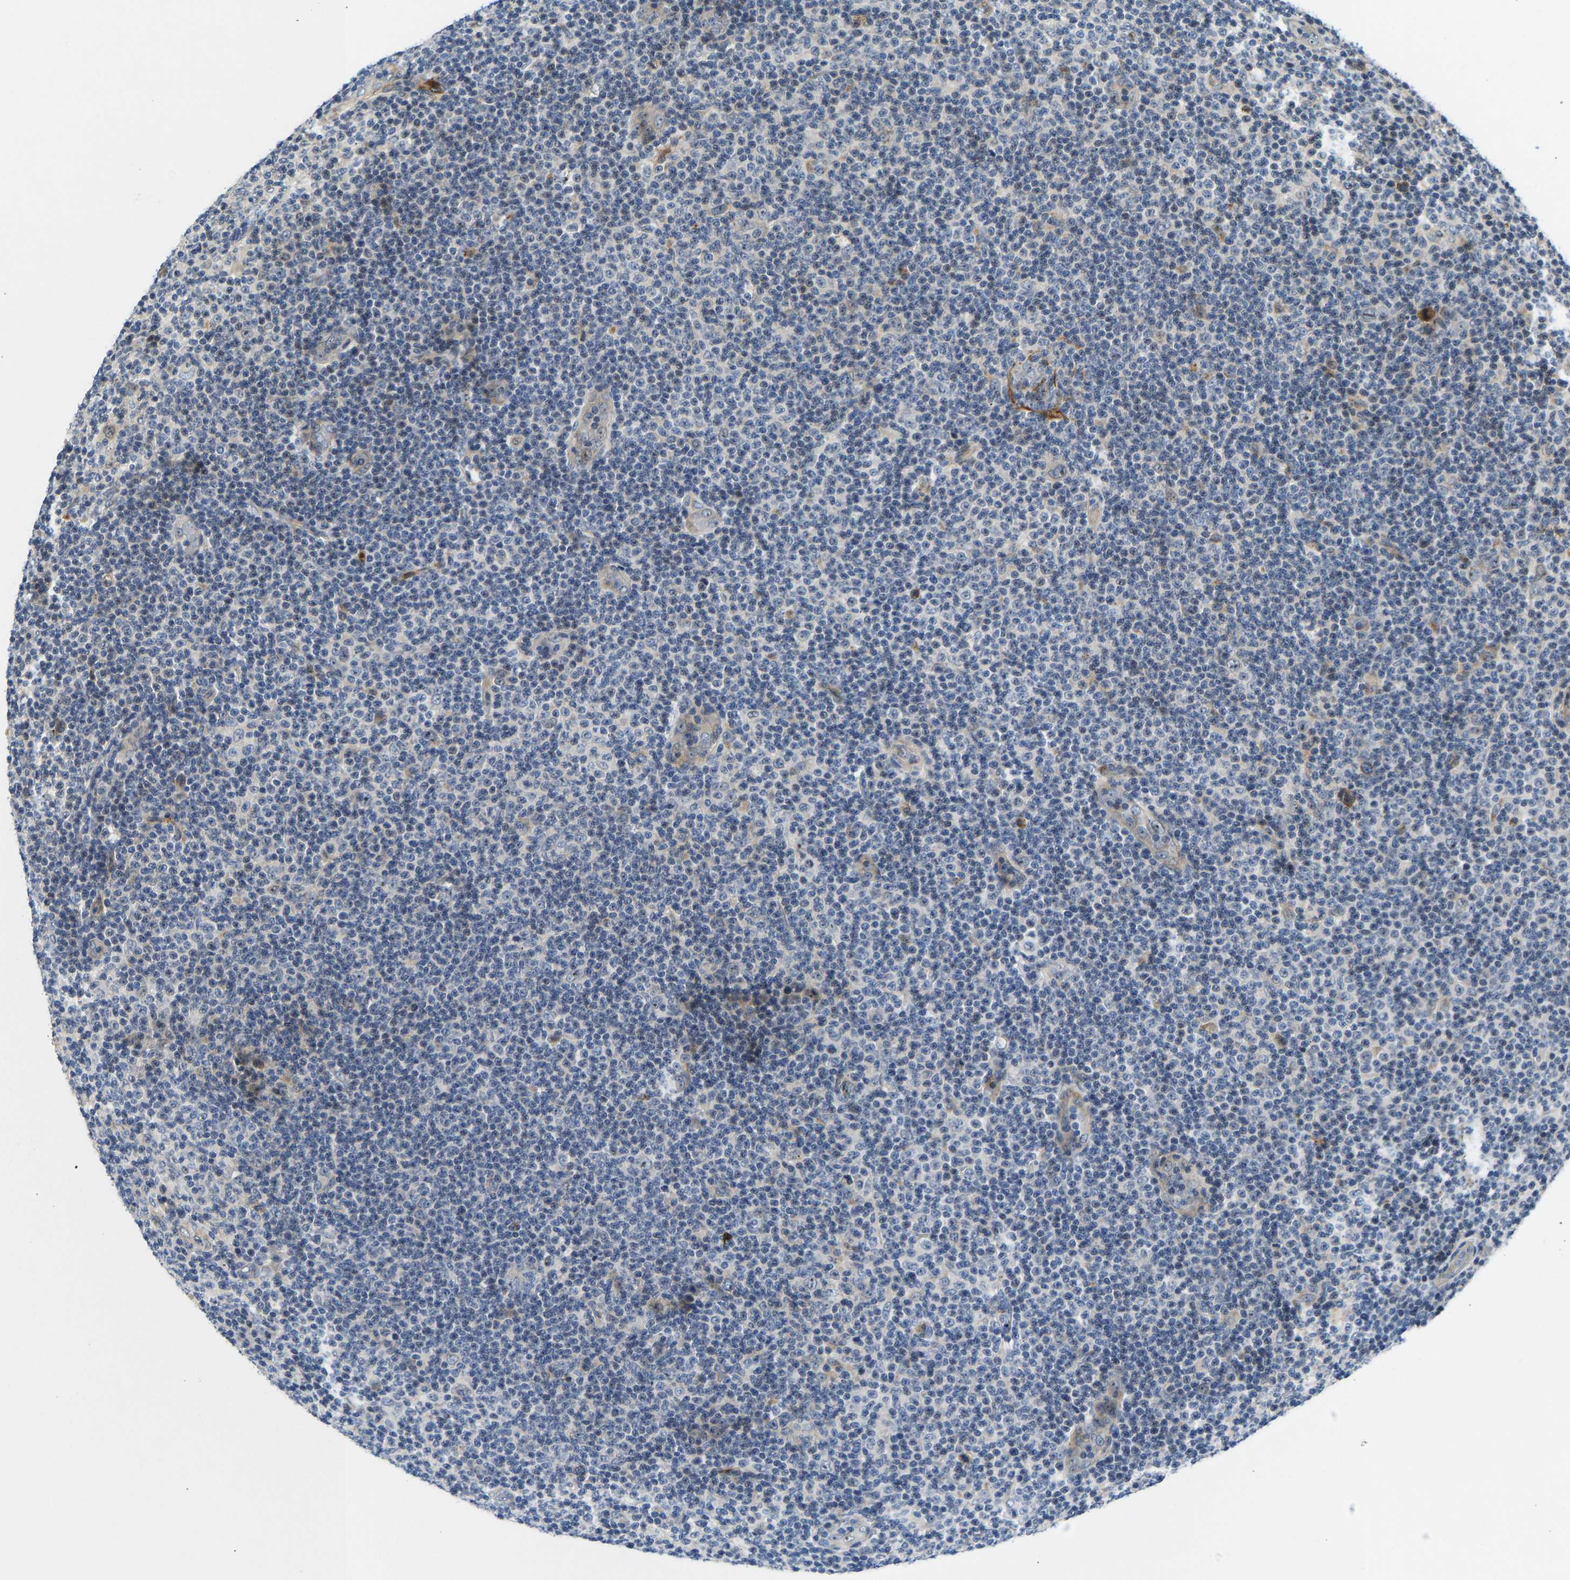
{"staining": {"intensity": "negative", "quantity": "none", "location": "none"}, "tissue": "lymphoma", "cell_type": "Tumor cells", "image_type": "cancer", "snomed": [{"axis": "morphology", "description": "Malignant lymphoma, non-Hodgkin's type, Low grade"}, {"axis": "topography", "description": "Lymph node"}], "caption": "An immunohistochemistry image of lymphoma is shown. There is no staining in tumor cells of lymphoma.", "gene": "RESF1", "patient": {"sex": "male", "age": 83}}